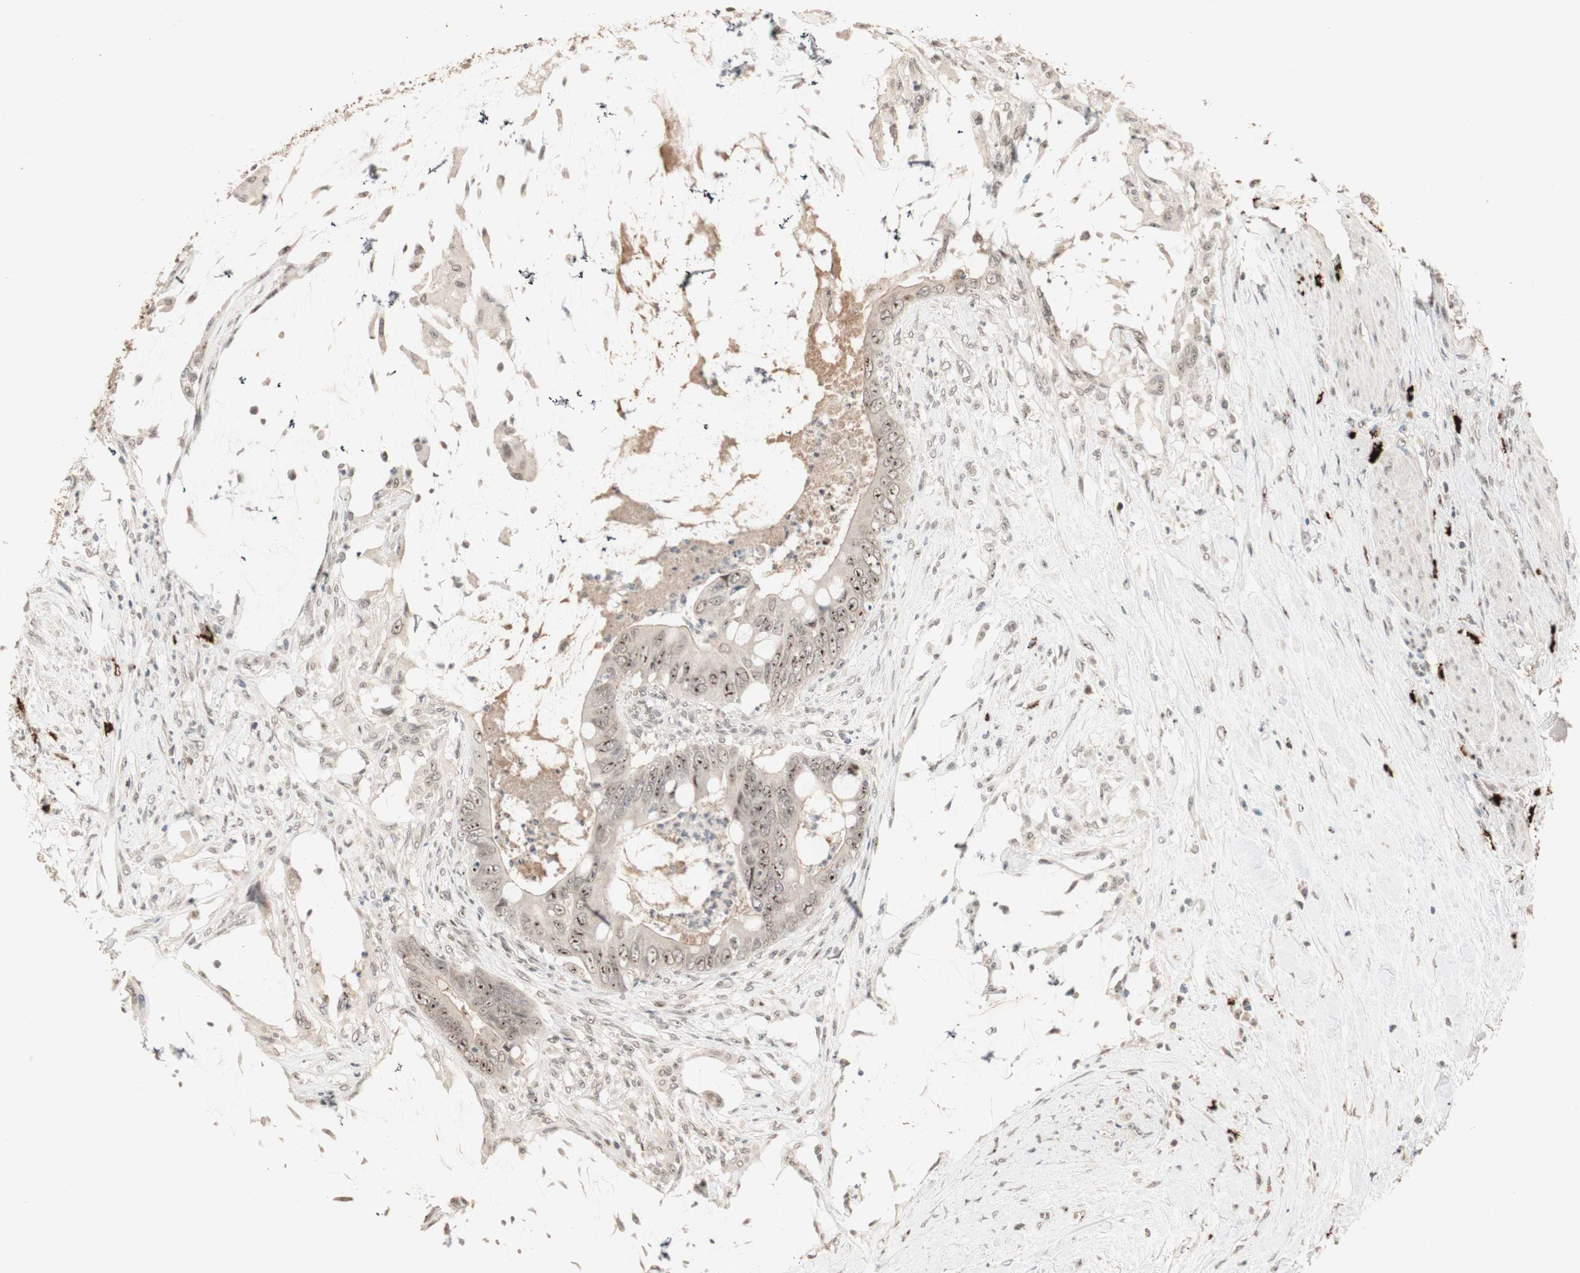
{"staining": {"intensity": "strong", "quantity": ">75%", "location": "nuclear"}, "tissue": "colorectal cancer", "cell_type": "Tumor cells", "image_type": "cancer", "snomed": [{"axis": "morphology", "description": "Adenocarcinoma, NOS"}, {"axis": "topography", "description": "Rectum"}], "caption": "Protein expression analysis of human colorectal cancer reveals strong nuclear expression in about >75% of tumor cells.", "gene": "ETV4", "patient": {"sex": "female", "age": 77}}